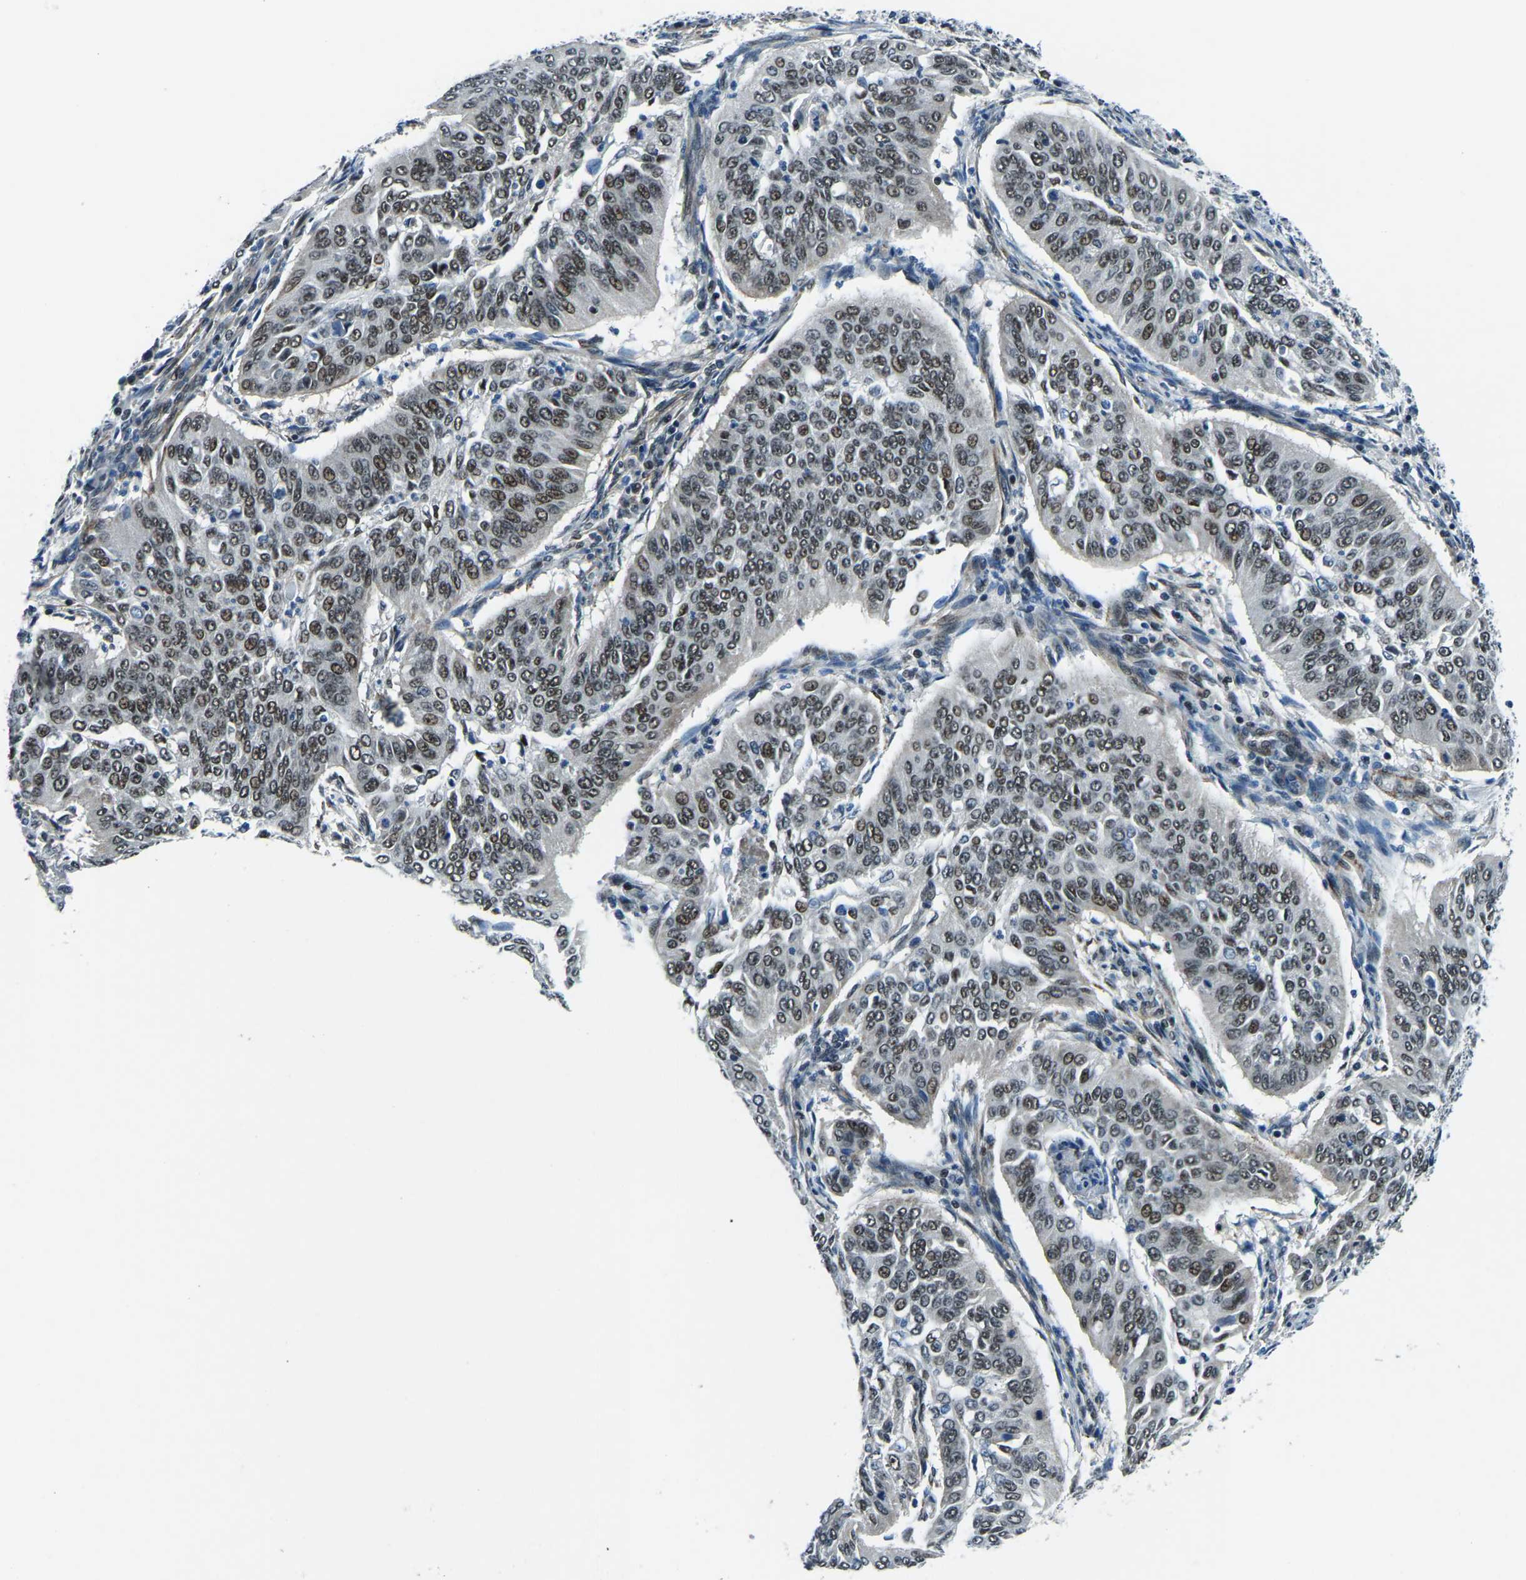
{"staining": {"intensity": "moderate", "quantity": ">75%", "location": "nuclear"}, "tissue": "cervical cancer", "cell_type": "Tumor cells", "image_type": "cancer", "snomed": [{"axis": "morphology", "description": "Normal tissue, NOS"}, {"axis": "morphology", "description": "Squamous cell carcinoma, NOS"}, {"axis": "topography", "description": "Cervix"}], "caption": "Cervical cancer (squamous cell carcinoma) was stained to show a protein in brown. There is medium levels of moderate nuclear expression in about >75% of tumor cells. (Brightfield microscopy of DAB IHC at high magnification).", "gene": "PRCC", "patient": {"sex": "female", "age": 39}}